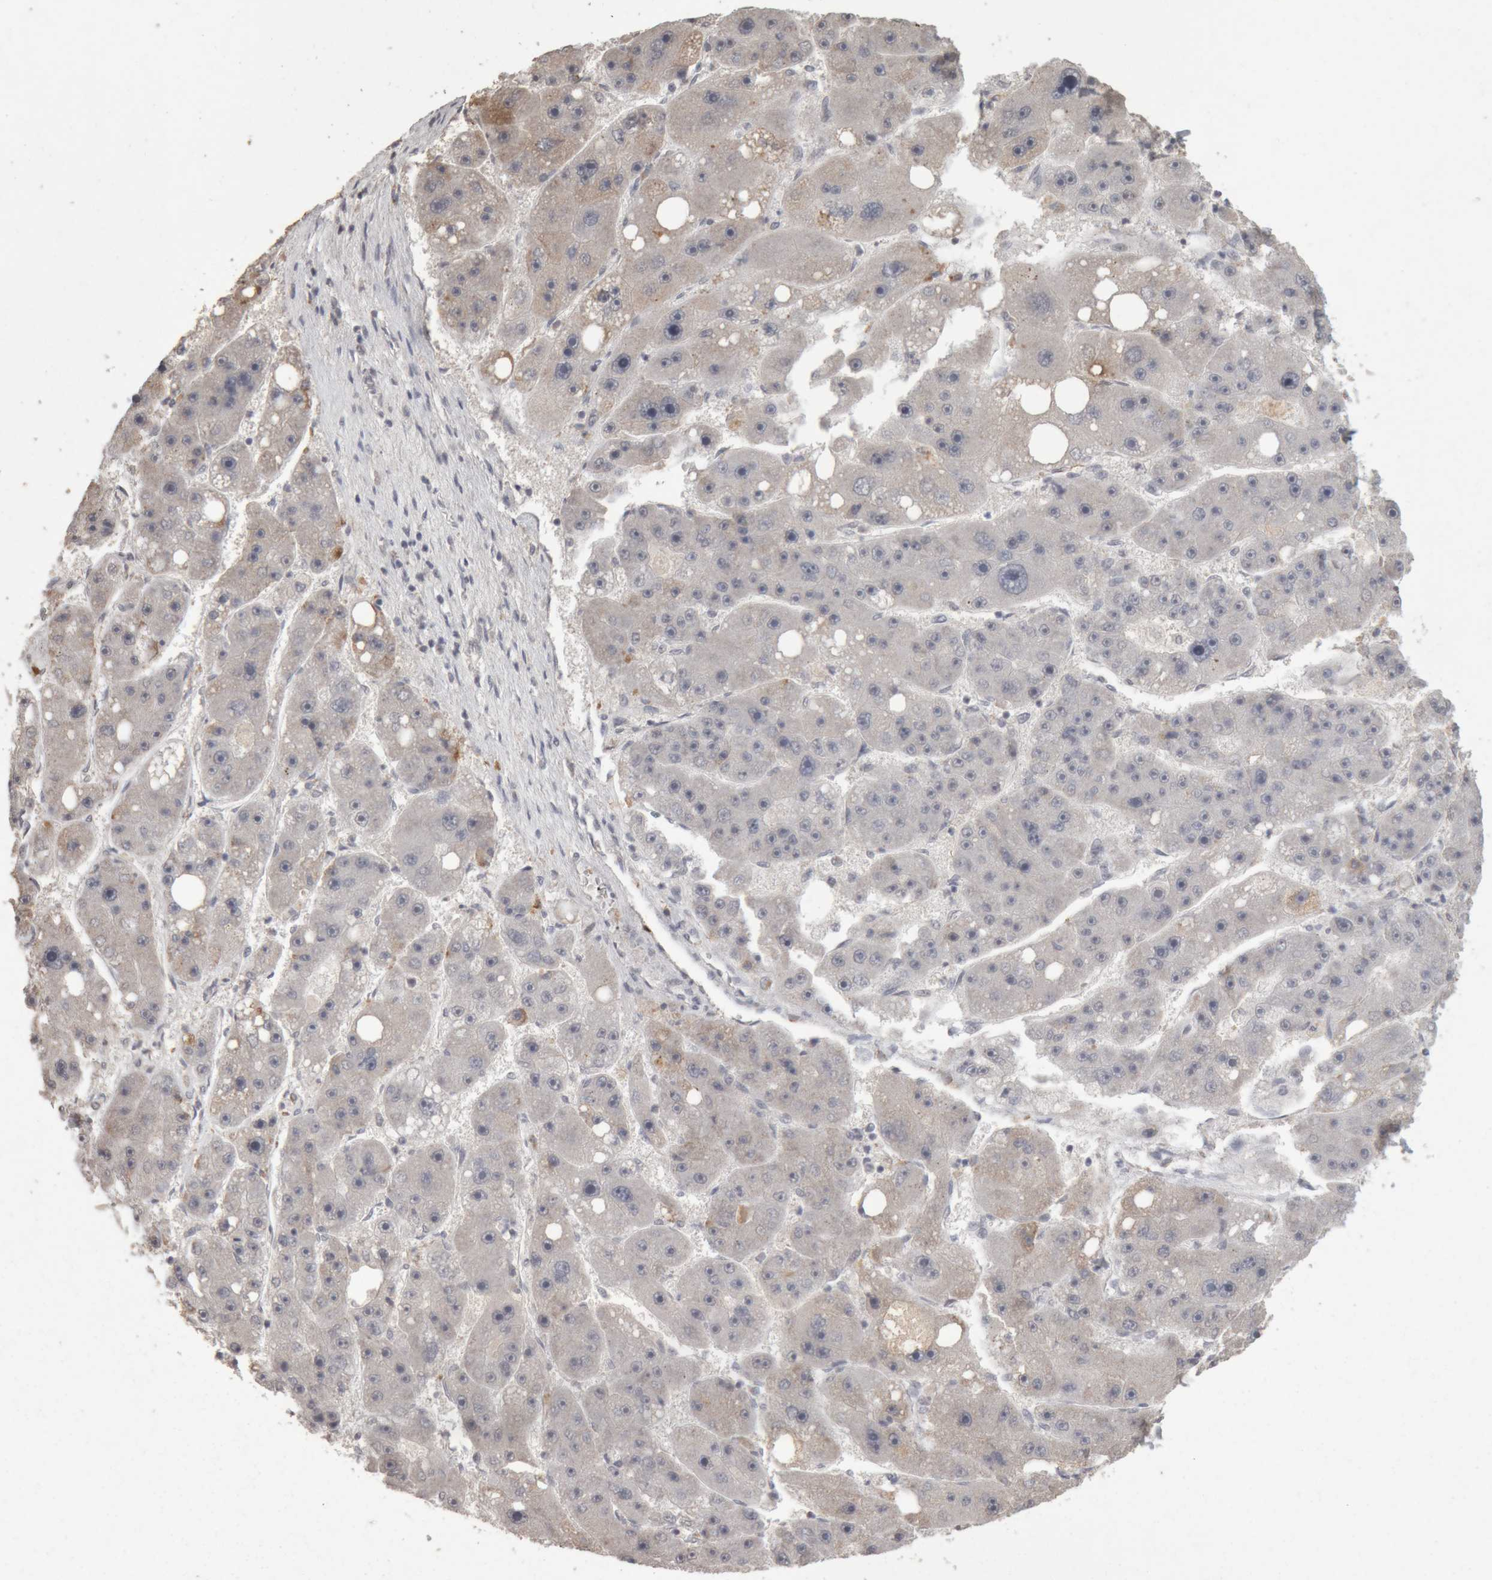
{"staining": {"intensity": "negative", "quantity": "none", "location": "none"}, "tissue": "liver cancer", "cell_type": "Tumor cells", "image_type": "cancer", "snomed": [{"axis": "morphology", "description": "Carcinoma, Hepatocellular, NOS"}, {"axis": "topography", "description": "Liver"}], "caption": "Protein analysis of liver cancer exhibits no significant staining in tumor cells.", "gene": "MEP1A", "patient": {"sex": "female", "age": 61}}